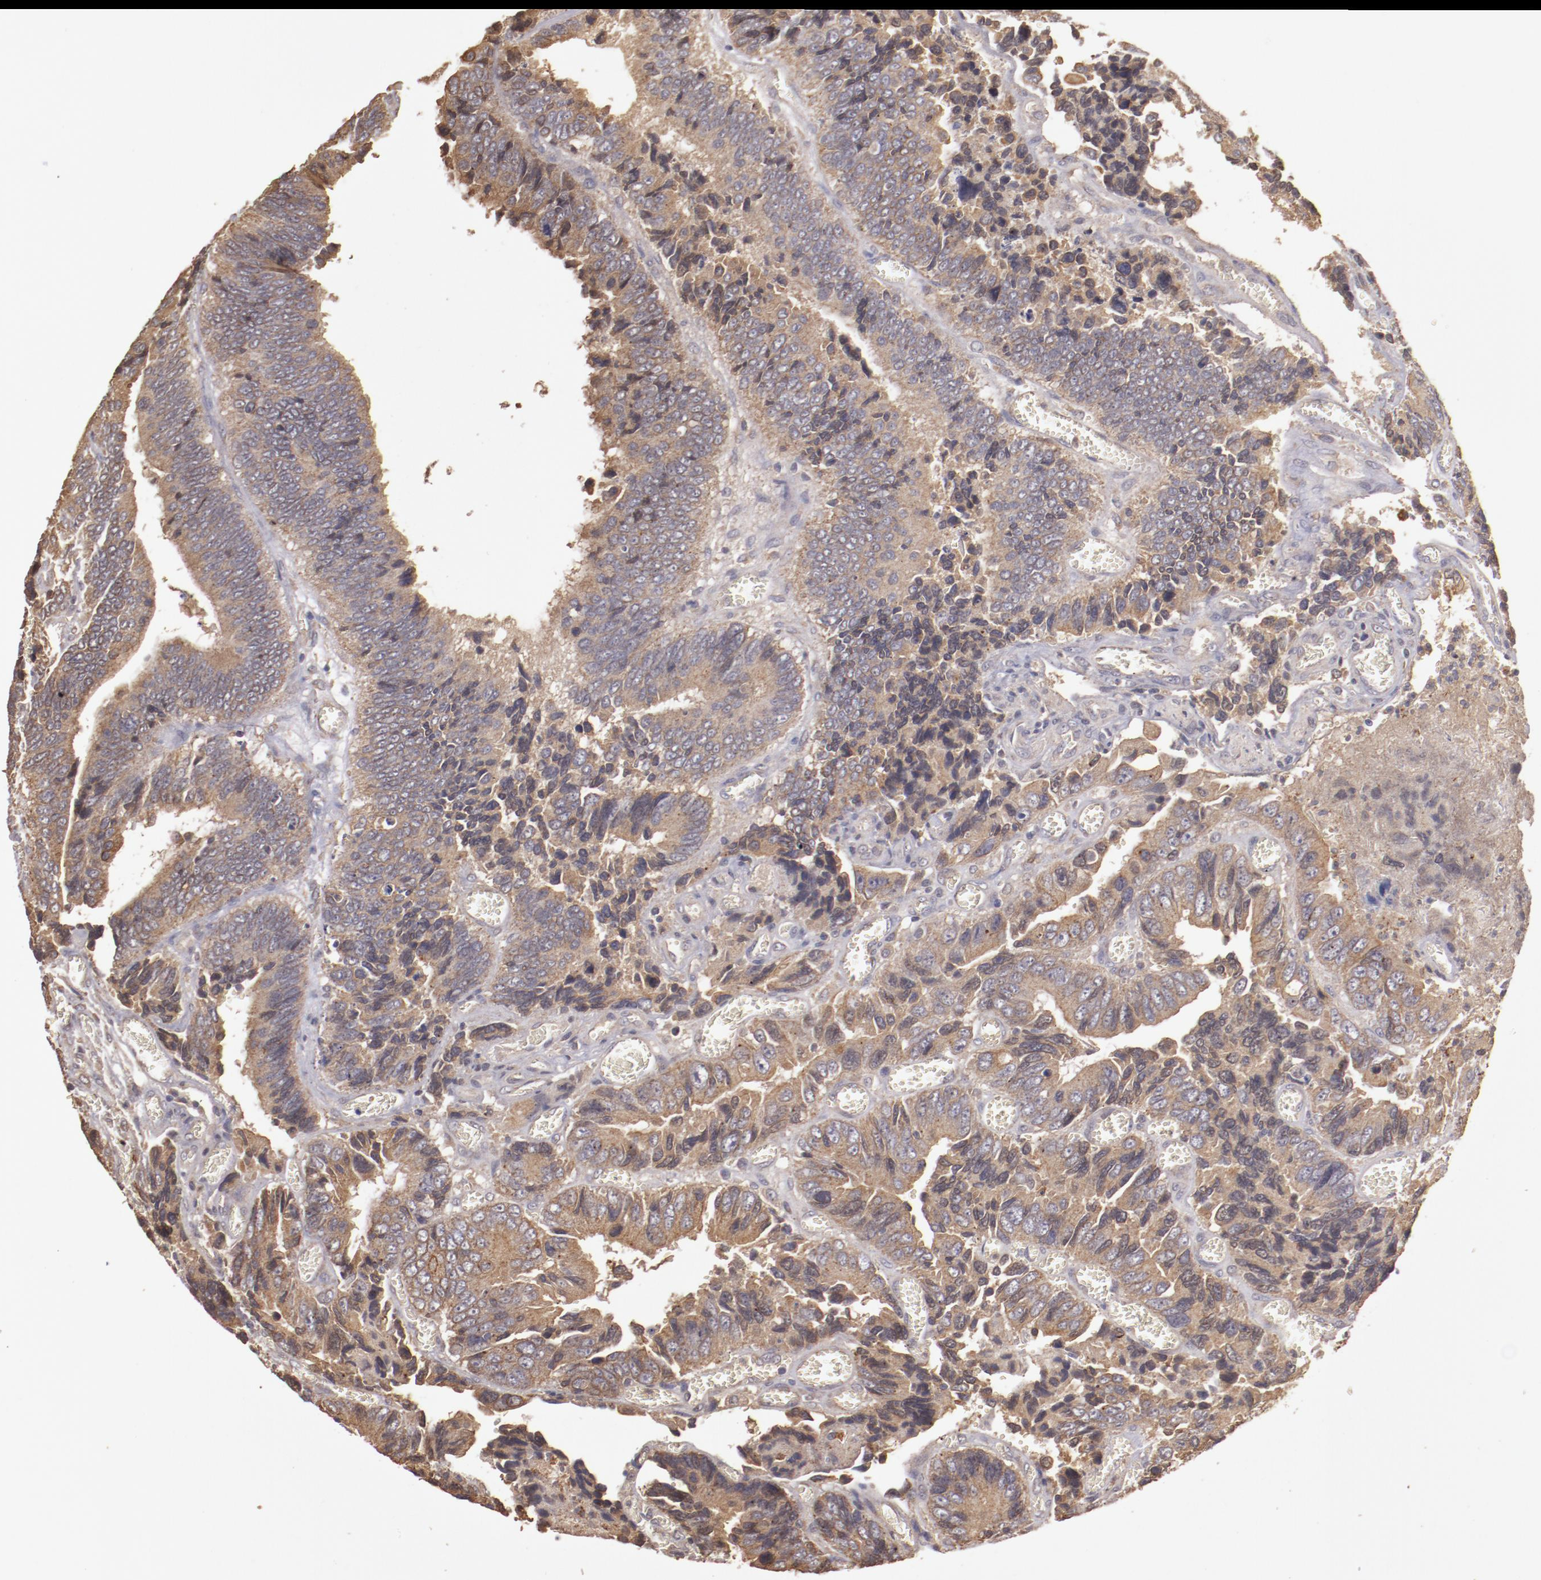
{"staining": {"intensity": "moderate", "quantity": ">75%", "location": "cytoplasmic/membranous"}, "tissue": "colorectal cancer", "cell_type": "Tumor cells", "image_type": "cancer", "snomed": [{"axis": "morphology", "description": "Adenocarcinoma, NOS"}, {"axis": "topography", "description": "Colon"}], "caption": "Immunohistochemical staining of human colorectal cancer demonstrates medium levels of moderate cytoplasmic/membranous positivity in approximately >75% of tumor cells.", "gene": "SRRD", "patient": {"sex": "male", "age": 72}}